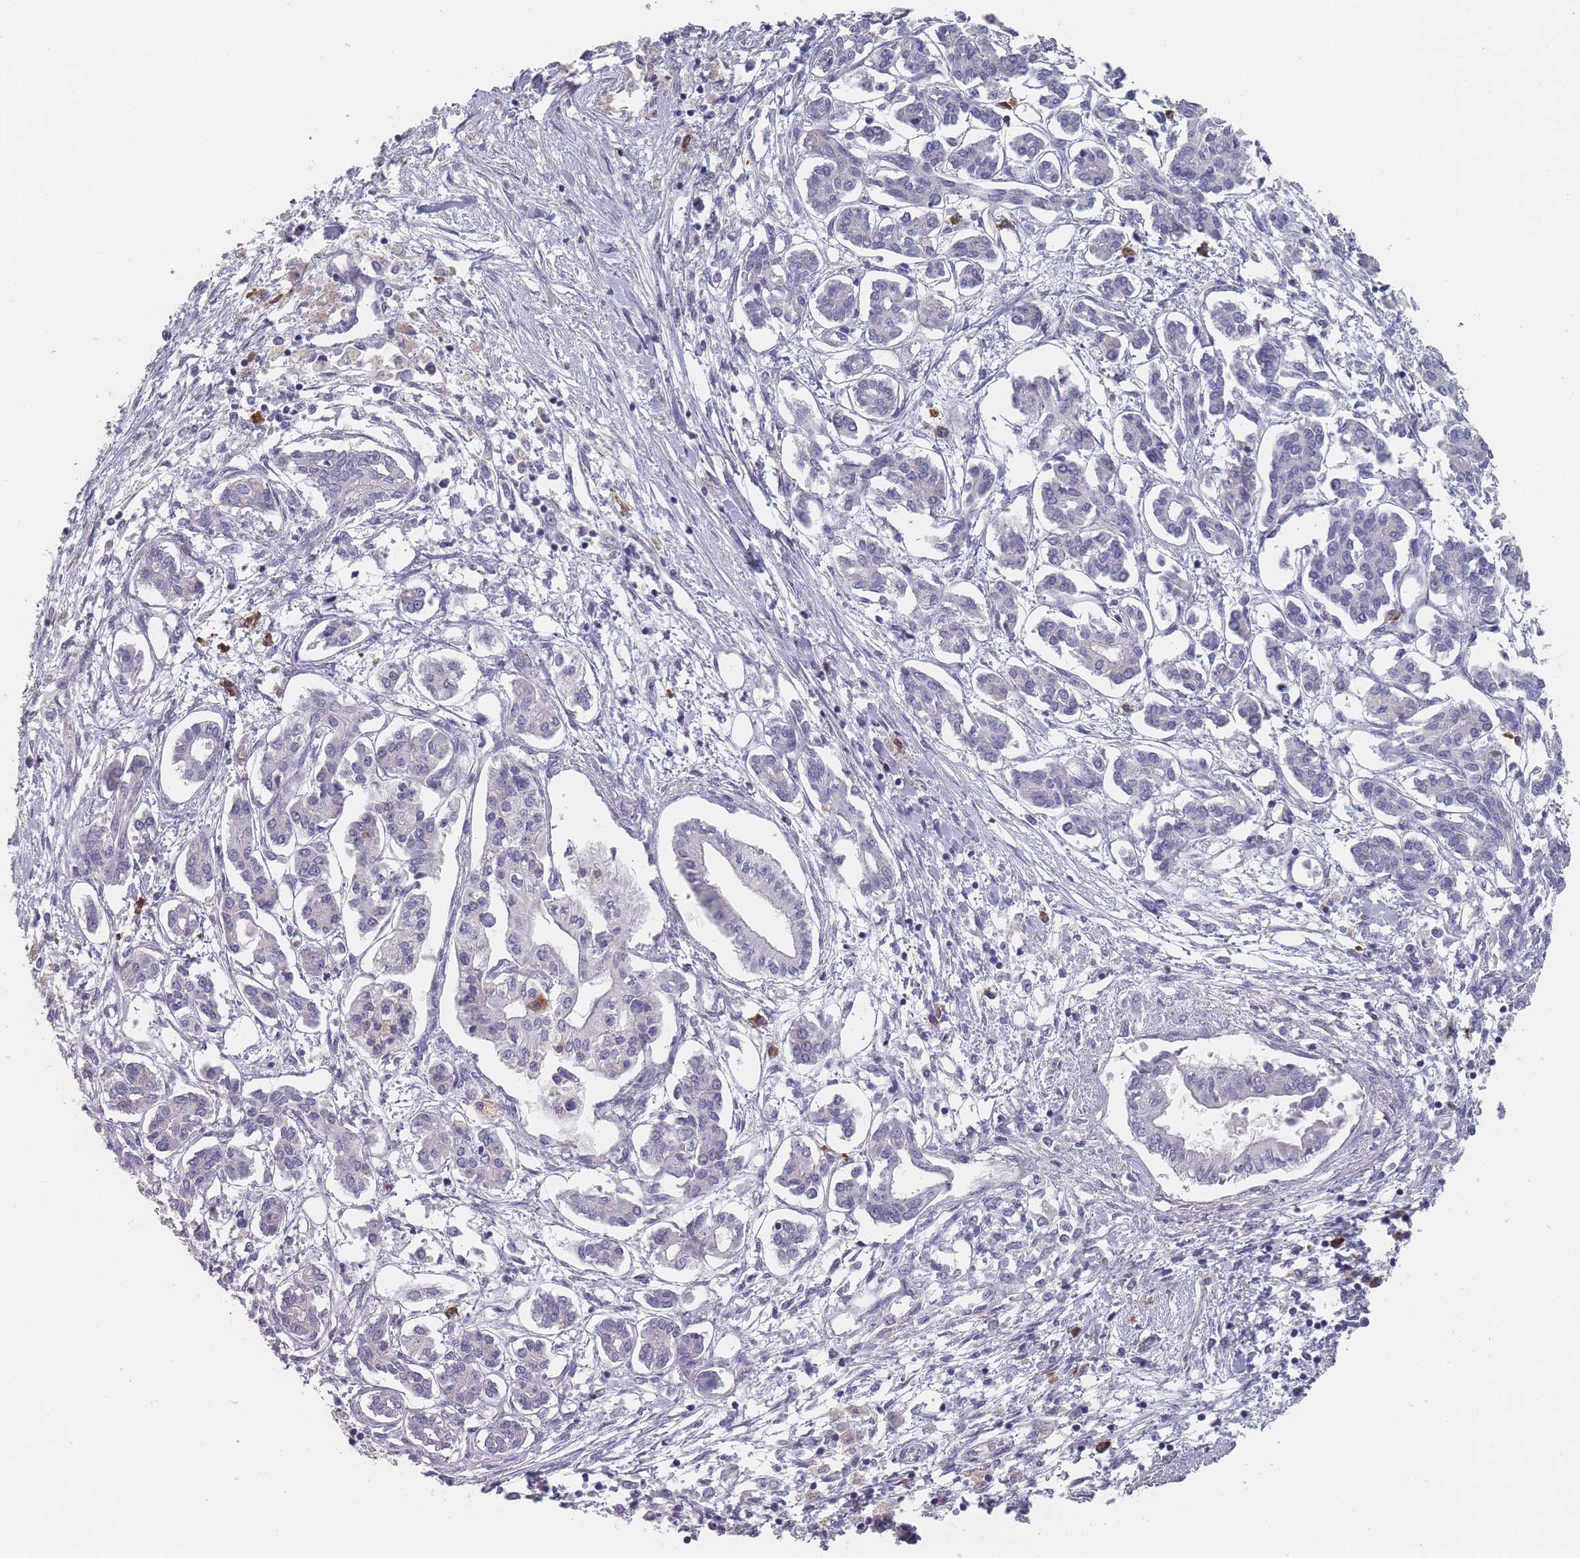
{"staining": {"intensity": "negative", "quantity": "none", "location": "none"}, "tissue": "pancreatic cancer", "cell_type": "Tumor cells", "image_type": "cancer", "snomed": [{"axis": "morphology", "description": "Adenocarcinoma, NOS"}, {"axis": "topography", "description": "Pancreas"}], "caption": "This histopathology image is of pancreatic cancer (adenocarcinoma) stained with IHC to label a protein in brown with the nuclei are counter-stained blue. There is no expression in tumor cells.", "gene": "SLC35E4", "patient": {"sex": "female", "age": 50}}